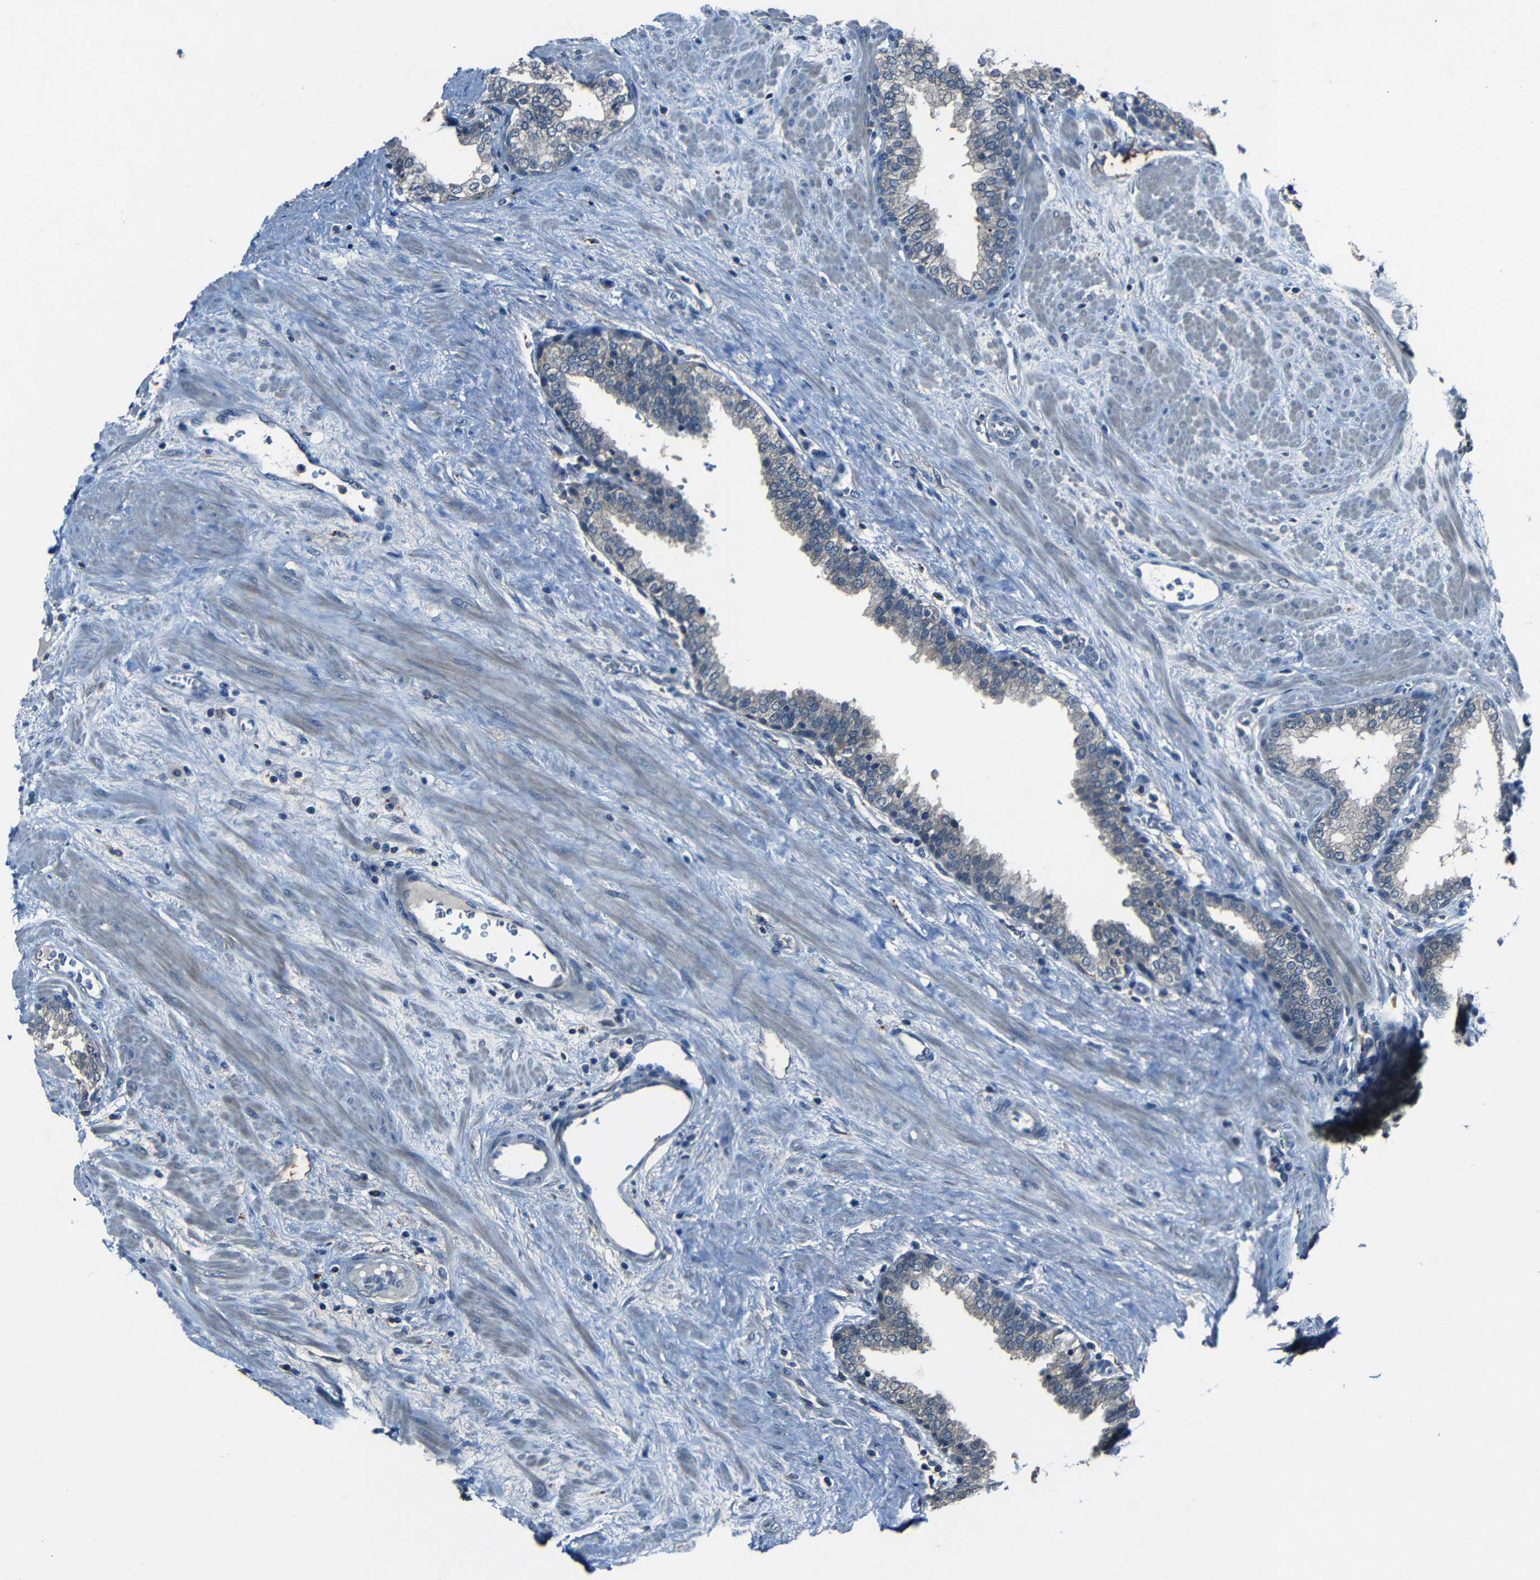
{"staining": {"intensity": "negative", "quantity": "none", "location": "none"}, "tissue": "prostate", "cell_type": "Glandular cells", "image_type": "normal", "snomed": [{"axis": "morphology", "description": "Normal tissue, NOS"}, {"axis": "topography", "description": "Prostate"}], "caption": "Unremarkable prostate was stained to show a protein in brown. There is no significant expression in glandular cells. Nuclei are stained in blue.", "gene": "SLA", "patient": {"sex": "male", "age": 51}}